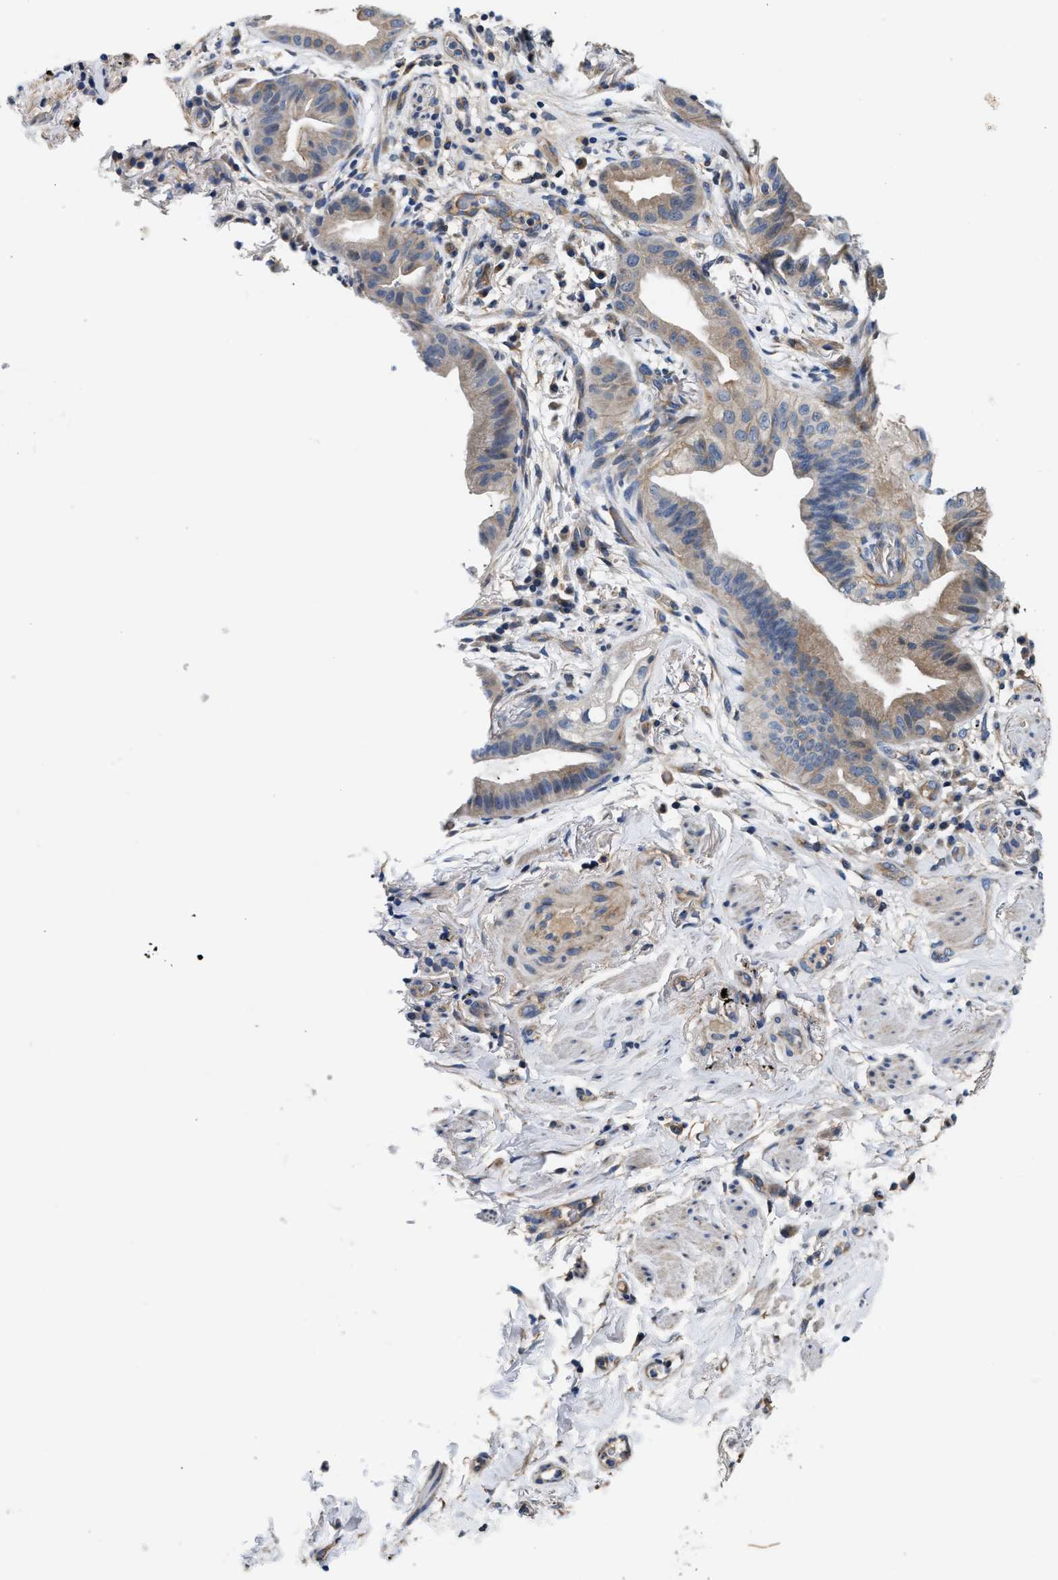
{"staining": {"intensity": "weak", "quantity": ">75%", "location": "cytoplasmic/membranous"}, "tissue": "lung cancer", "cell_type": "Tumor cells", "image_type": "cancer", "snomed": [{"axis": "morphology", "description": "Normal tissue, NOS"}, {"axis": "morphology", "description": "Adenocarcinoma, NOS"}, {"axis": "topography", "description": "Bronchus"}, {"axis": "topography", "description": "Lung"}], "caption": "A photomicrograph showing weak cytoplasmic/membranous staining in about >75% of tumor cells in adenocarcinoma (lung), as visualized by brown immunohistochemical staining.", "gene": "TEX2", "patient": {"sex": "female", "age": 70}}